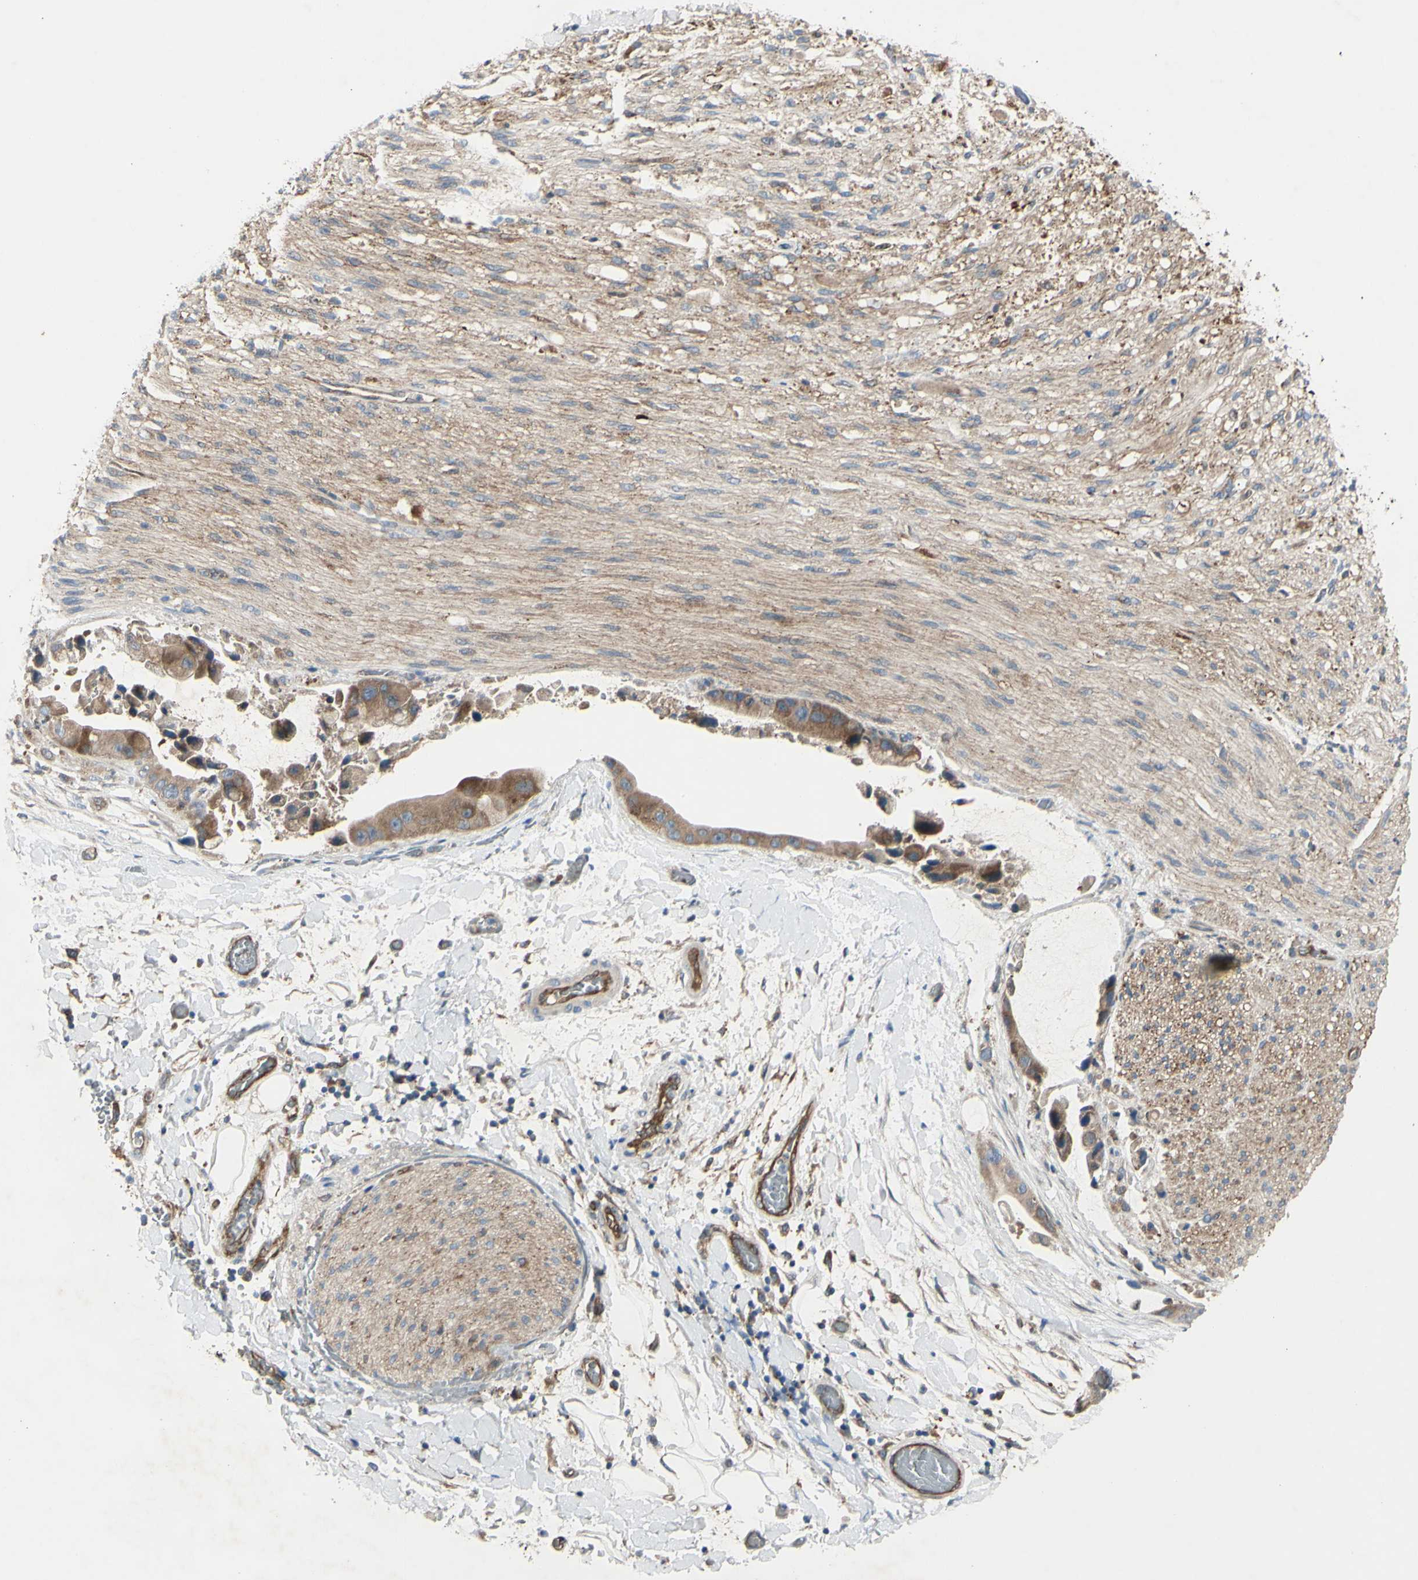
{"staining": {"intensity": "negative", "quantity": "none", "location": "none"}, "tissue": "soft tissue", "cell_type": "Fibroblasts", "image_type": "normal", "snomed": [{"axis": "morphology", "description": "Normal tissue, NOS"}, {"axis": "morphology", "description": "Cholangiocarcinoma"}, {"axis": "topography", "description": "Liver"}, {"axis": "topography", "description": "Peripheral nerve tissue"}], "caption": "An immunohistochemistry image of benign soft tissue is shown. There is no staining in fibroblasts of soft tissue.", "gene": "IGSF9B", "patient": {"sex": "male", "age": 50}}